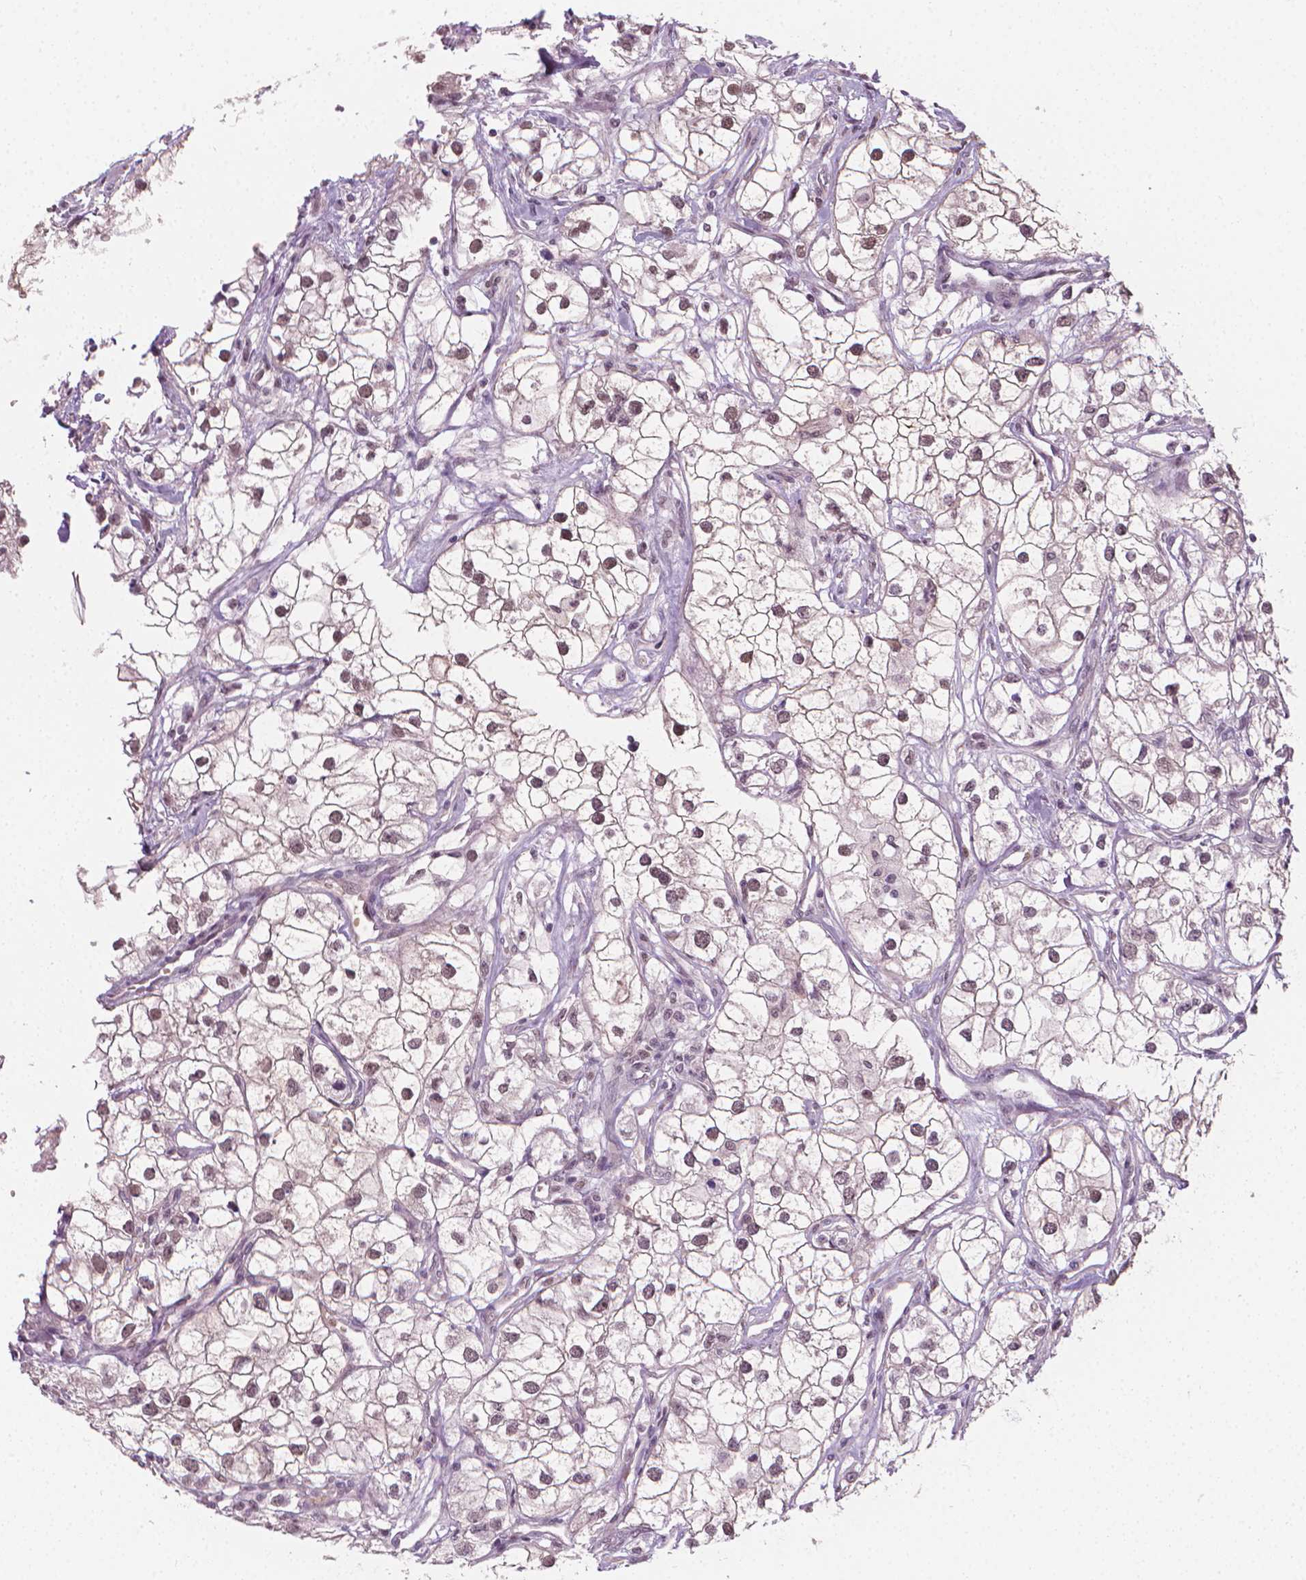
{"staining": {"intensity": "weak", "quantity": "25%-75%", "location": "nuclear"}, "tissue": "renal cancer", "cell_type": "Tumor cells", "image_type": "cancer", "snomed": [{"axis": "morphology", "description": "Adenocarcinoma, NOS"}, {"axis": "topography", "description": "Kidney"}], "caption": "IHC image of renal cancer (adenocarcinoma) stained for a protein (brown), which shows low levels of weak nuclear staining in about 25%-75% of tumor cells.", "gene": "CDKN1C", "patient": {"sex": "male", "age": 59}}